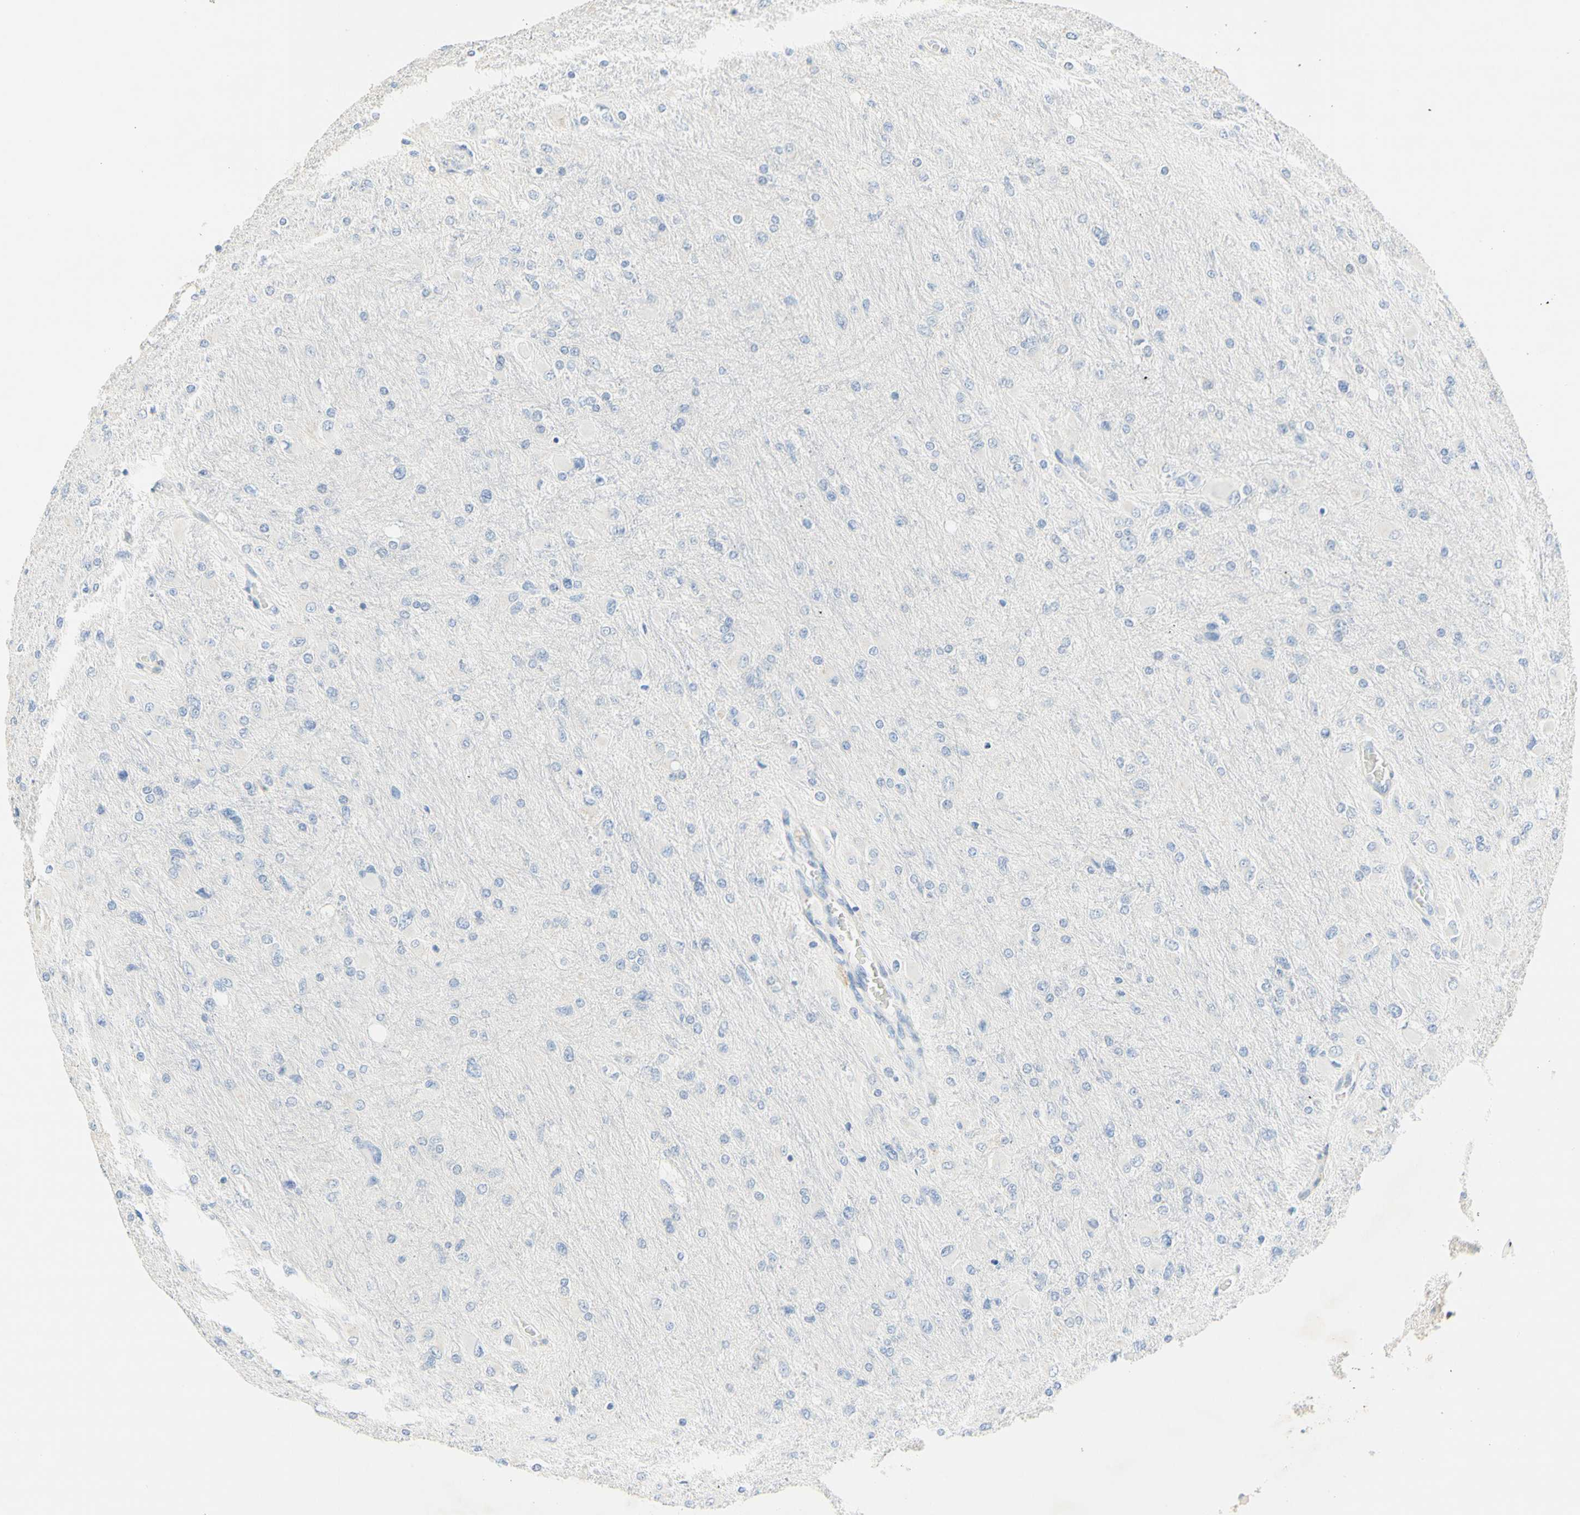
{"staining": {"intensity": "negative", "quantity": "none", "location": "none"}, "tissue": "glioma", "cell_type": "Tumor cells", "image_type": "cancer", "snomed": [{"axis": "morphology", "description": "Glioma, malignant, High grade"}, {"axis": "topography", "description": "Cerebral cortex"}], "caption": "Protein analysis of malignant glioma (high-grade) shows no significant expression in tumor cells.", "gene": "NECTIN4", "patient": {"sex": "female", "age": 36}}